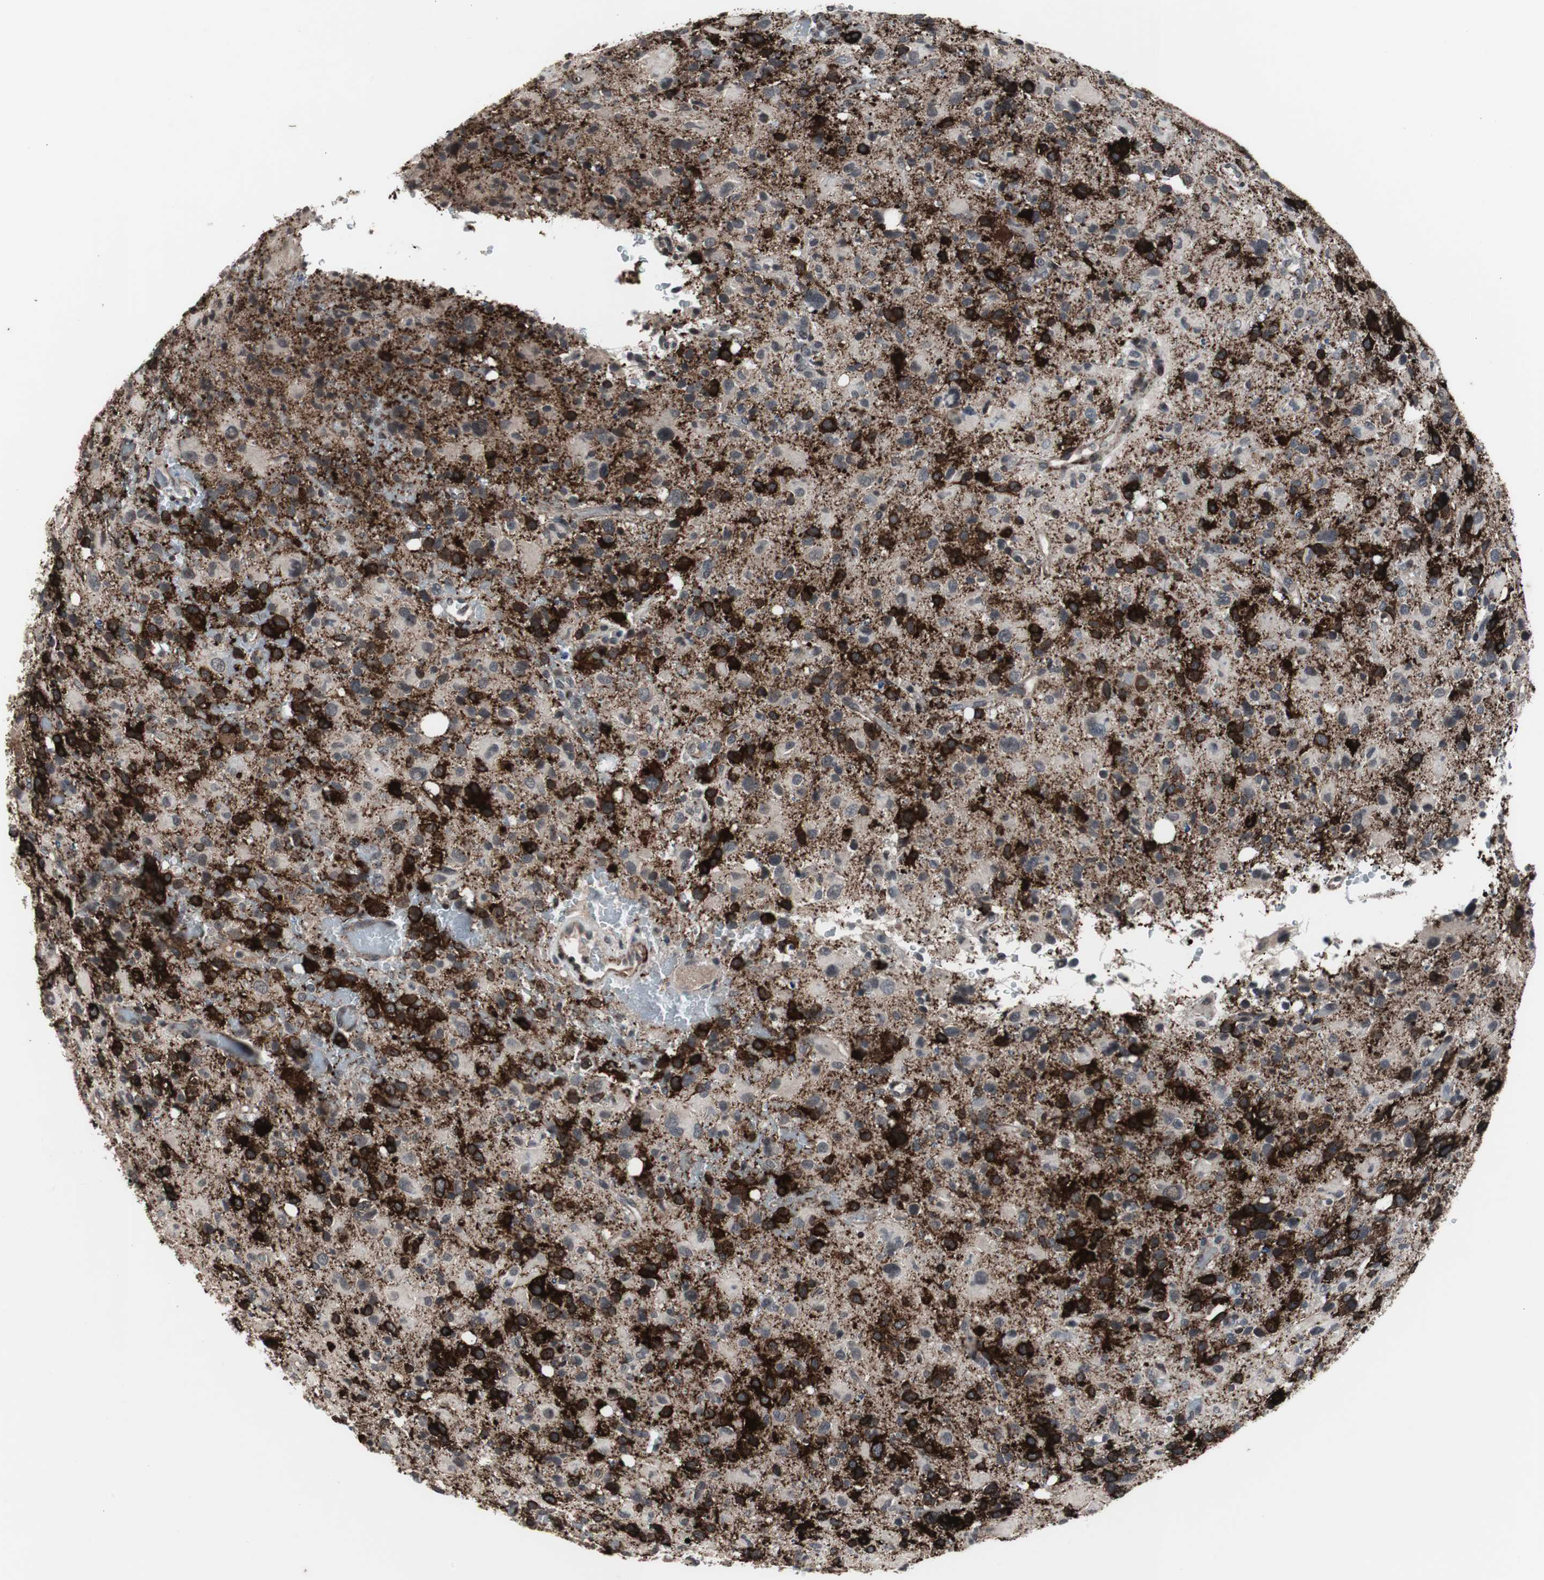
{"staining": {"intensity": "strong", "quantity": "25%-75%", "location": "cytoplasmic/membranous"}, "tissue": "glioma", "cell_type": "Tumor cells", "image_type": "cancer", "snomed": [{"axis": "morphology", "description": "Glioma, malignant, High grade"}, {"axis": "topography", "description": "Brain"}], "caption": "An image of glioma stained for a protein displays strong cytoplasmic/membranous brown staining in tumor cells. Using DAB (brown) and hematoxylin (blue) stains, captured at high magnification using brightfield microscopy.", "gene": "CRADD", "patient": {"sex": "male", "age": 48}}